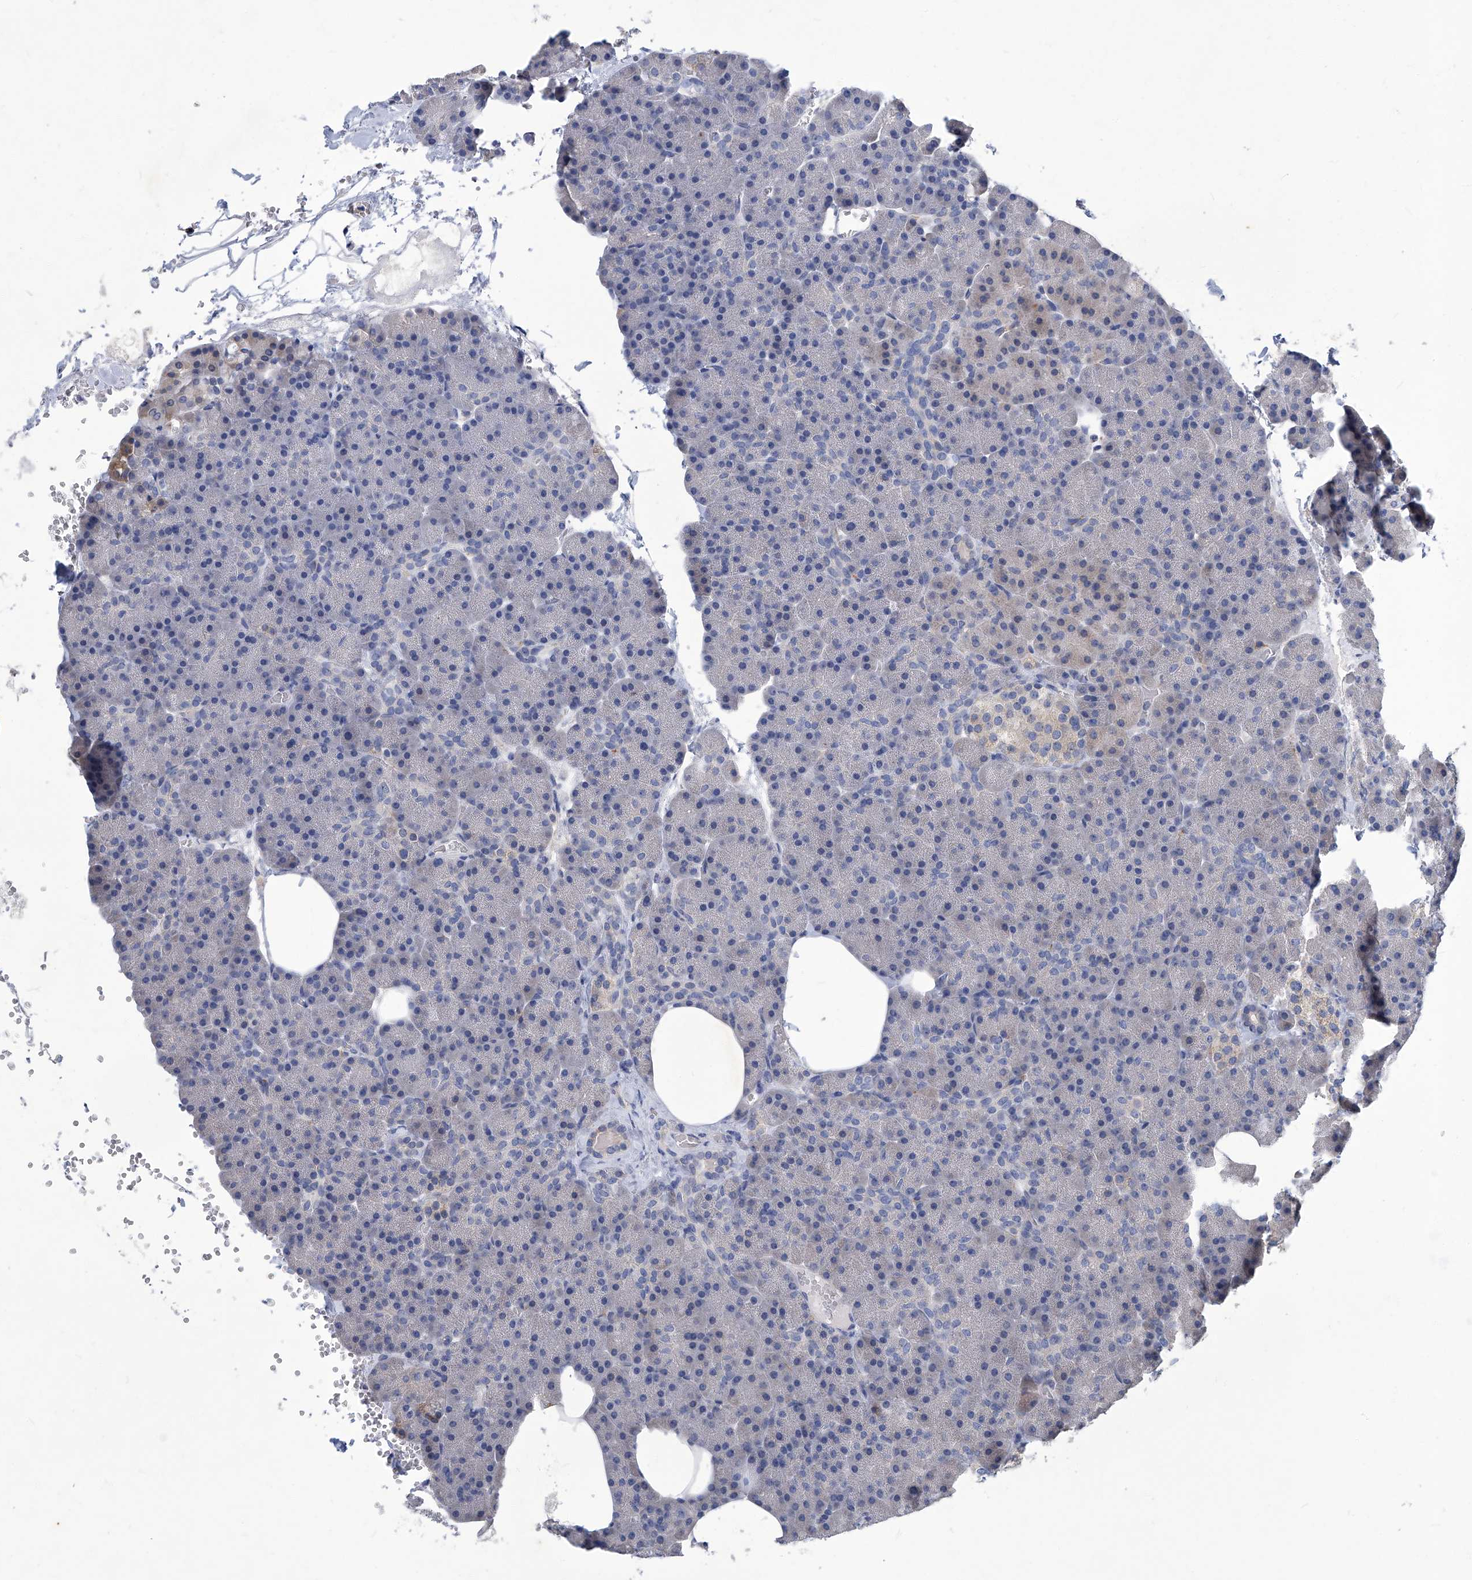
{"staining": {"intensity": "negative", "quantity": "none", "location": "none"}, "tissue": "pancreas", "cell_type": "Exocrine glandular cells", "image_type": "normal", "snomed": [{"axis": "morphology", "description": "Normal tissue, NOS"}, {"axis": "morphology", "description": "Carcinoid, malignant, NOS"}, {"axis": "topography", "description": "Pancreas"}], "caption": "The IHC image has no significant expression in exocrine glandular cells of pancreas.", "gene": "TGFBR1", "patient": {"sex": "female", "age": 35}}